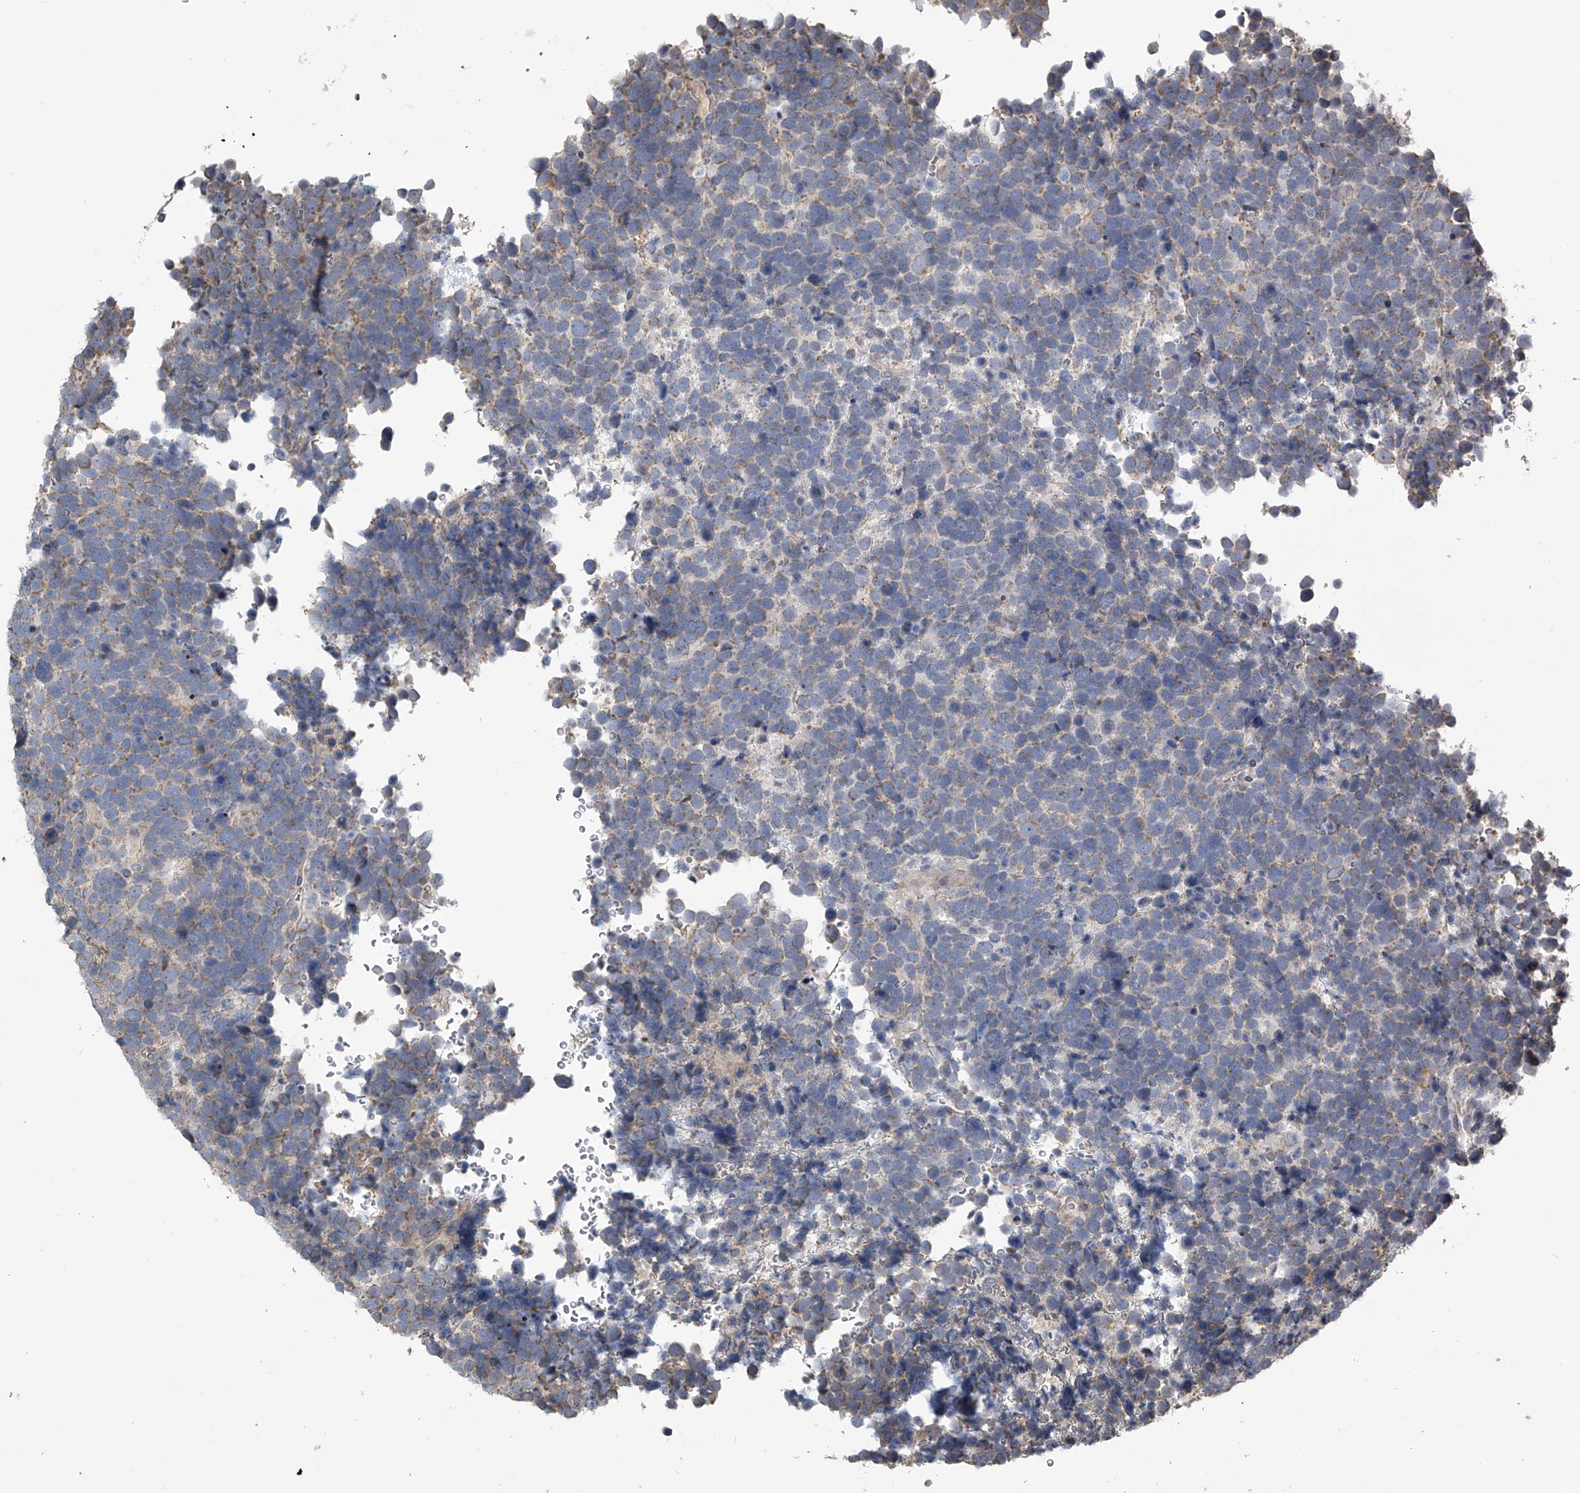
{"staining": {"intensity": "moderate", "quantity": "<25%", "location": "cytoplasmic/membranous"}, "tissue": "urothelial cancer", "cell_type": "Tumor cells", "image_type": "cancer", "snomed": [{"axis": "morphology", "description": "Urothelial carcinoma, High grade"}, {"axis": "topography", "description": "Urinary bladder"}], "caption": "A brown stain shows moderate cytoplasmic/membranous expression of a protein in urothelial cancer tumor cells.", "gene": "NFS1", "patient": {"sex": "female", "age": 82}}